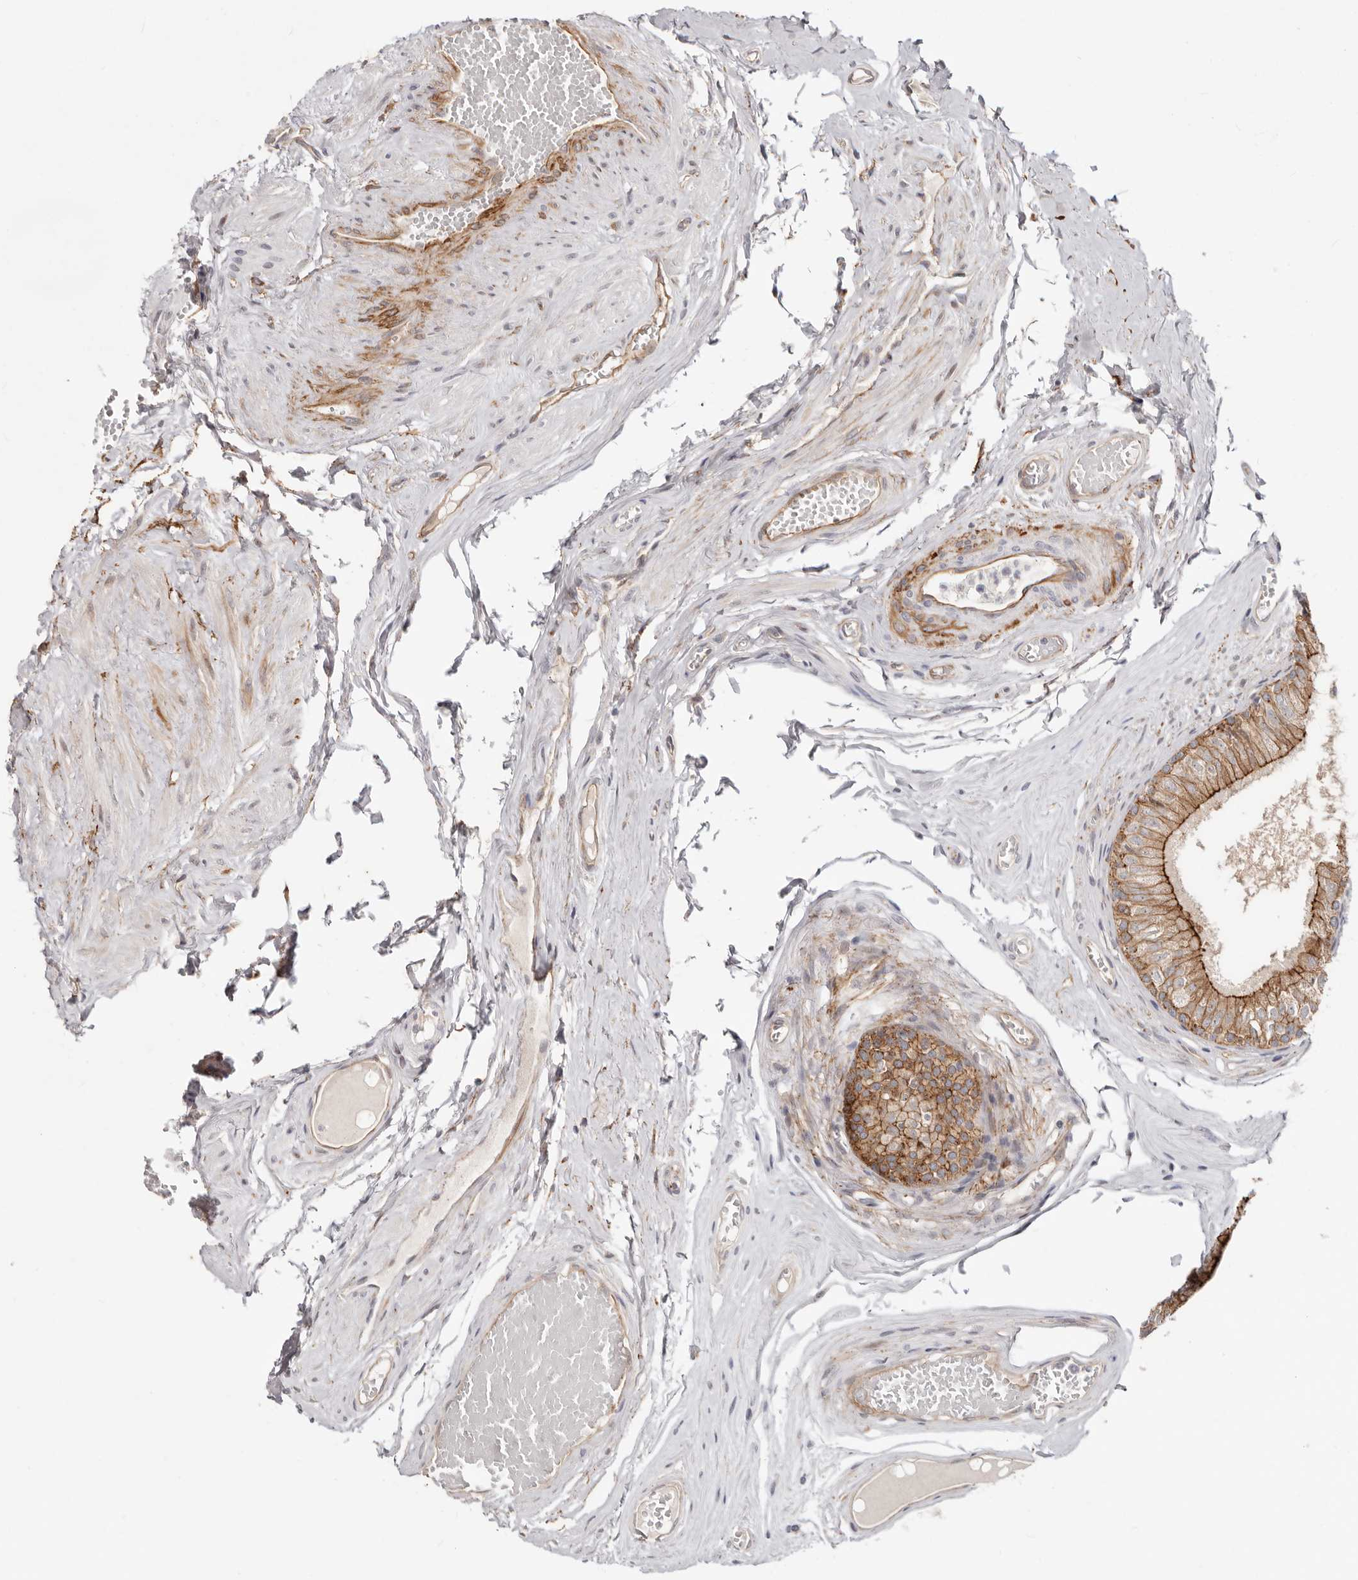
{"staining": {"intensity": "moderate", "quantity": ">75%", "location": "cytoplasmic/membranous"}, "tissue": "epididymis", "cell_type": "Glandular cells", "image_type": "normal", "snomed": [{"axis": "morphology", "description": "Normal tissue, NOS"}, {"axis": "topography", "description": "Epididymis"}], "caption": "The image reveals staining of unremarkable epididymis, revealing moderate cytoplasmic/membranous protein staining (brown color) within glandular cells. (Brightfield microscopy of DAB IHC at high magnification).", "gene": "SZT2", "patient": {"sex": "male", "age": 79}}